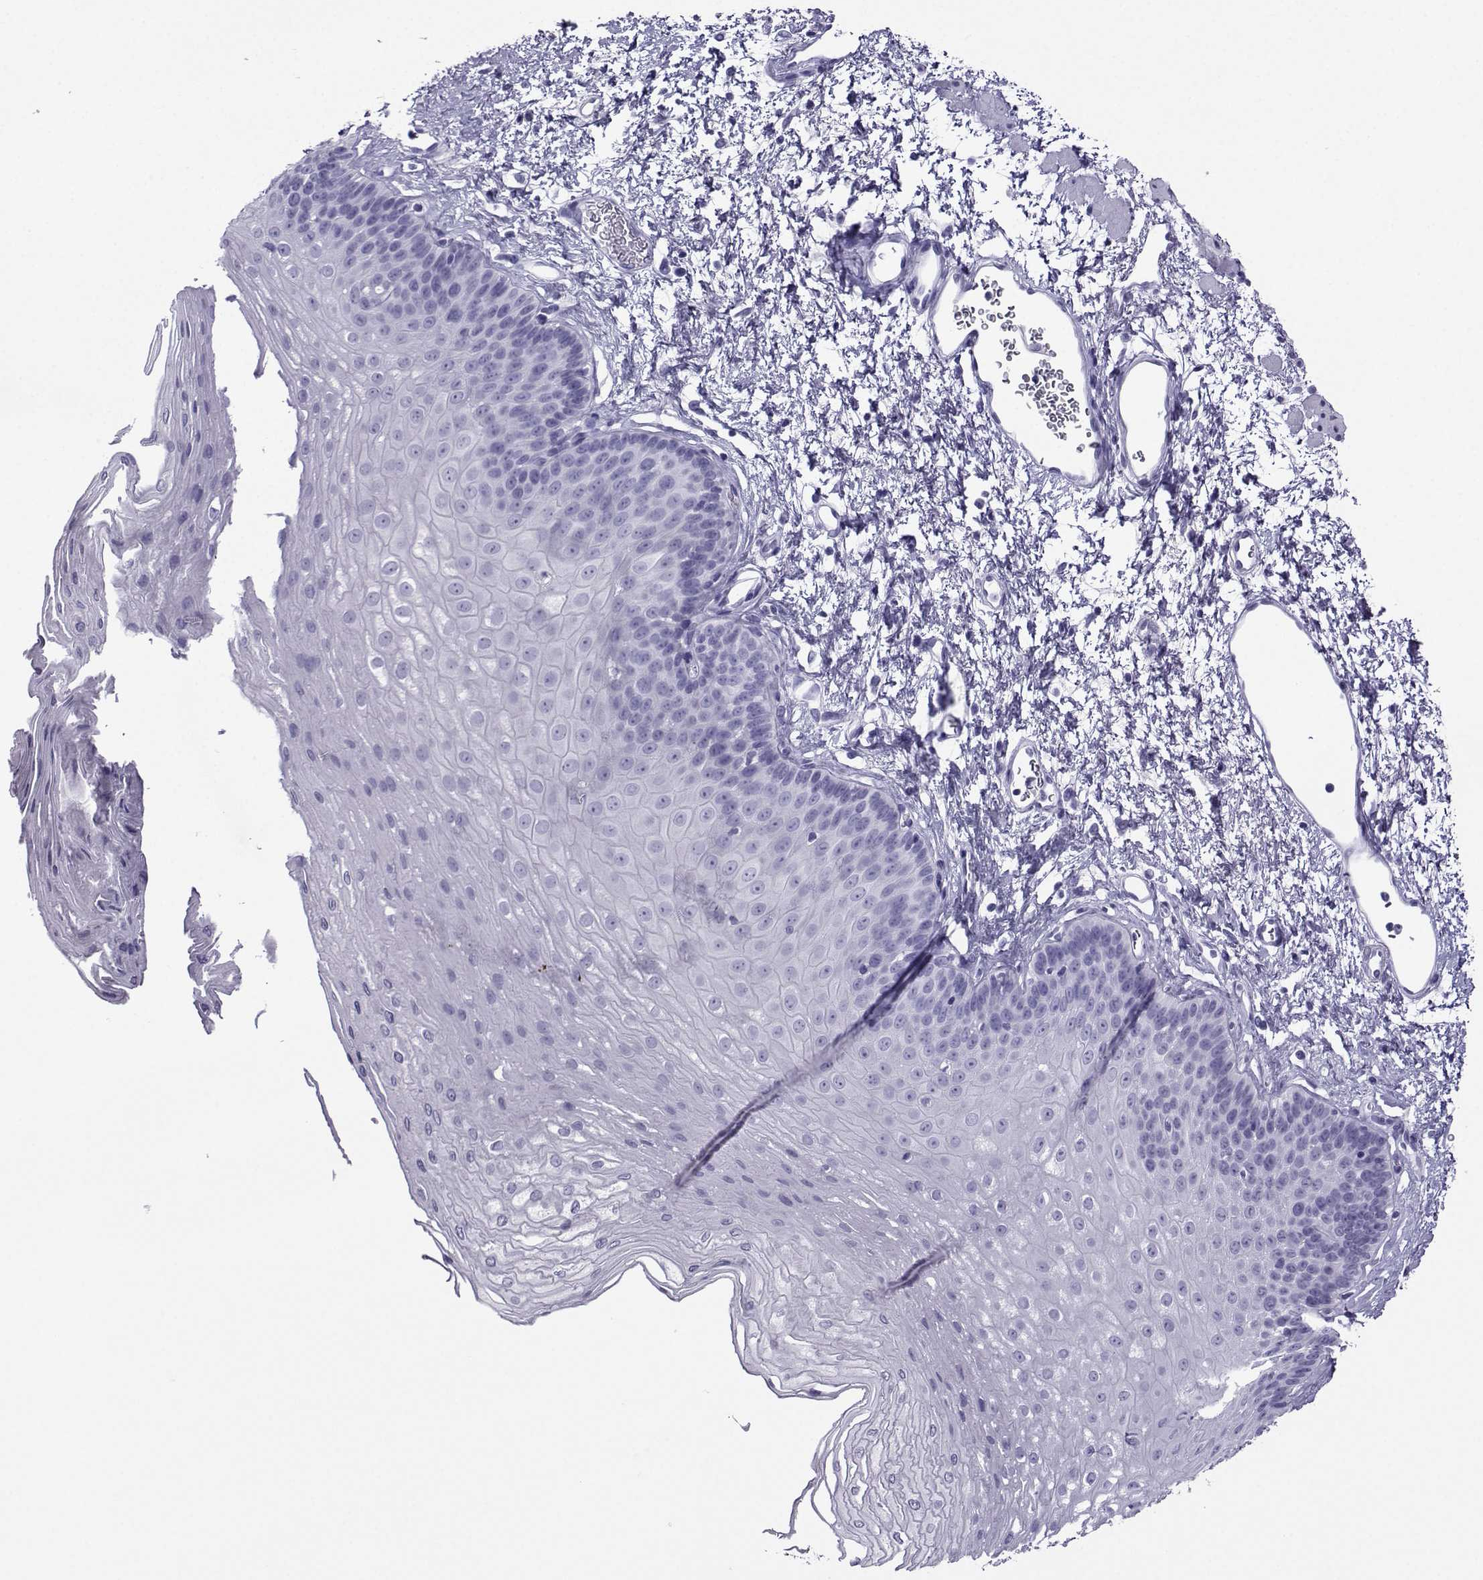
{"staining": {"intensity": "negative", "quantity": "none", "location": "none"}, "tissue": "esophagus", "cell_type": "Squamous epithelial cells", "image_type": "normal", "snomed": [{"axis": "morphology", "description": "Normal tissue, NOS"}, {"axis": "topography", "description": "Esophagus"}], "caption": "DAB immunohistochemical staining of benign esophagus demonstrates no significant positivity in squamous epithelial cells. (DAB (3,3'-diaminobenzidine) IHC with hematoxylin counter stain).", "gene": "CRYBB1", "patient": {"sex": "female", "age": 62}}